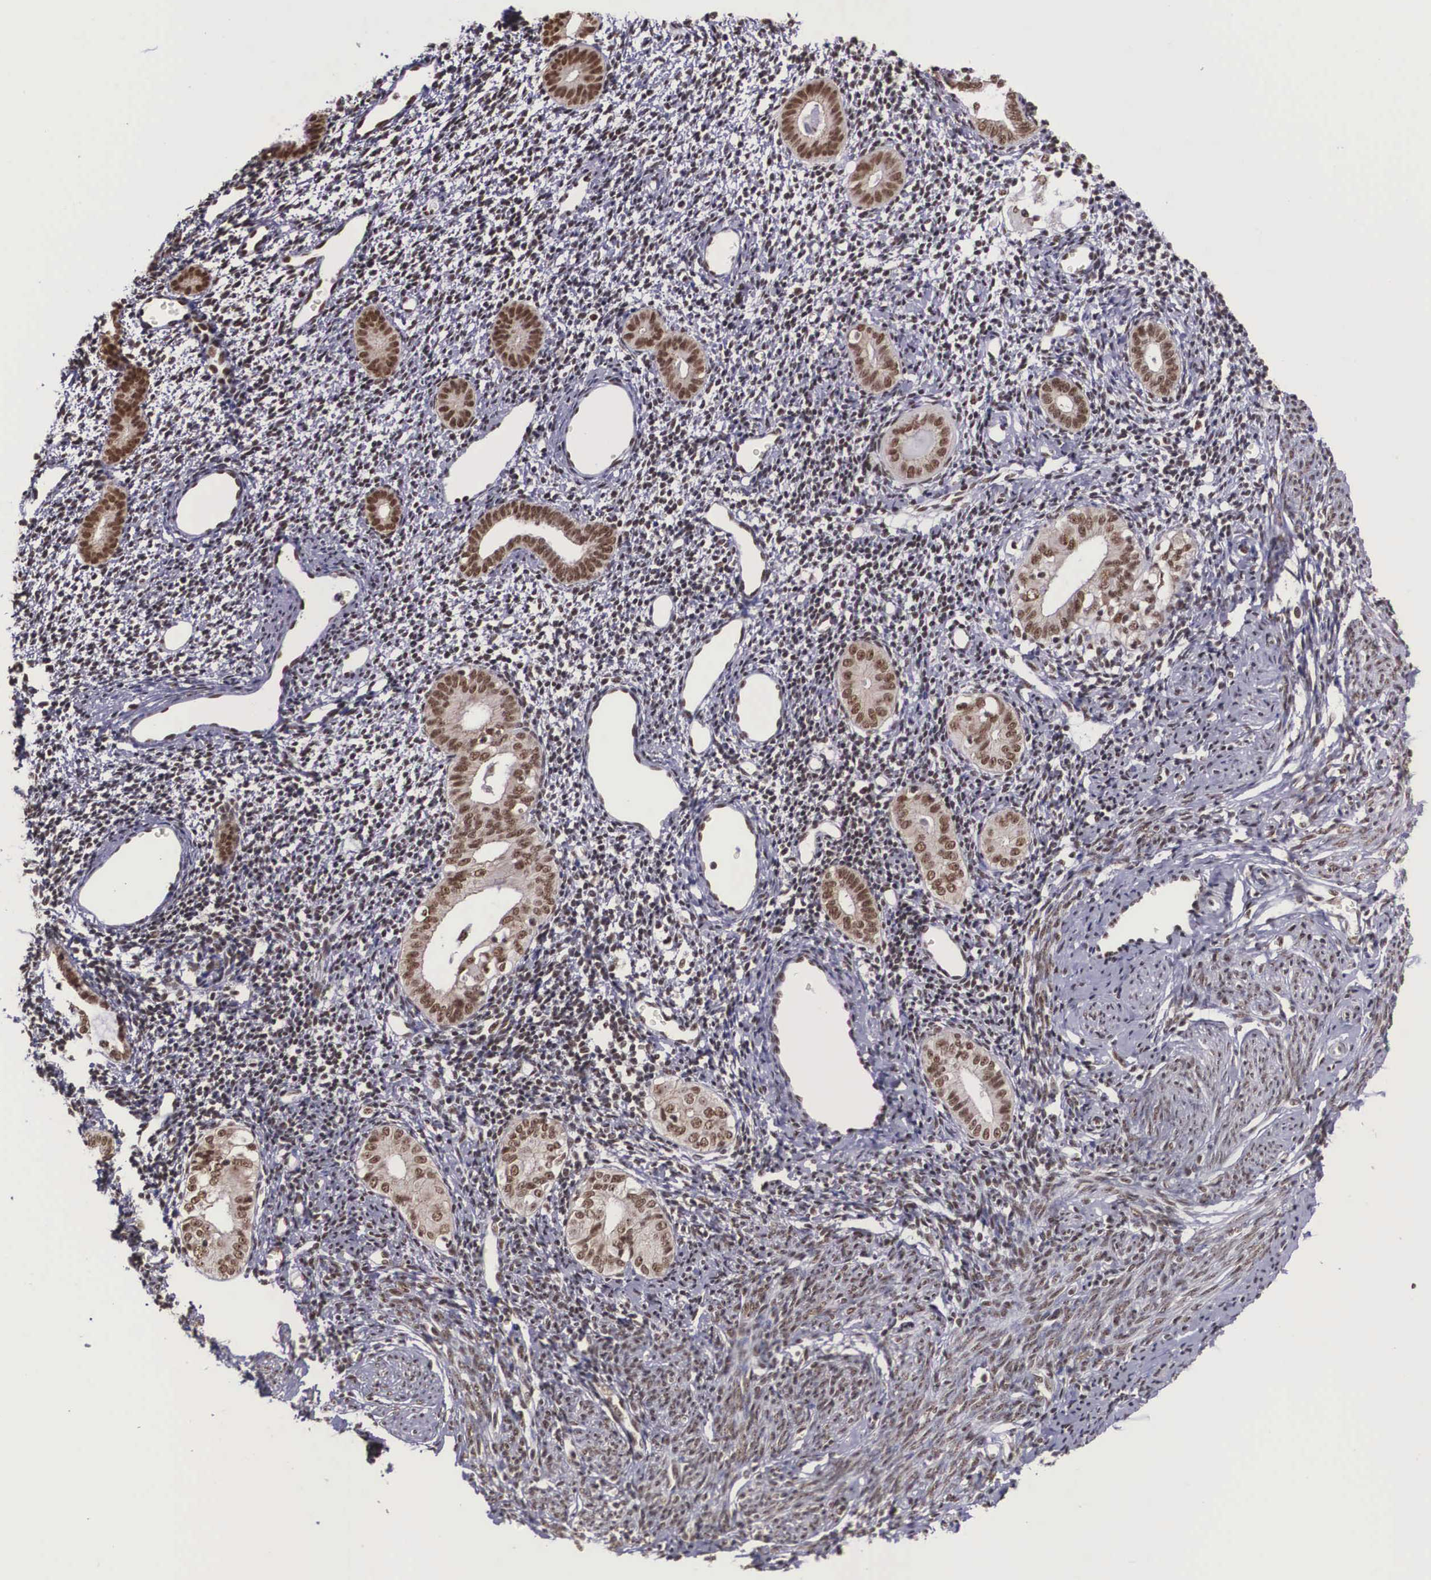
{"staining": {"intensity": "moderate", "quantity": "25%-75%", "location": "nuclear"}, "tissue": "endometrium", "cell_type": "Cells in endometrial stroma", "image_type": "normal", "snomed": [{"axis": "morphology", "description": "Normal tissue, NOS"}, {"axis": "morphology", "description": "Neoplasm, benign, NOS"}, {"axis": "topography", "description": "Uterus"}], "caption": "Cells in endometrial stroma display moderate nuclear positivity in about 25%-75% of cells in benign endometrium.", "gene": "POLR2F", "patient": {"sex": "female", "age": 55}}